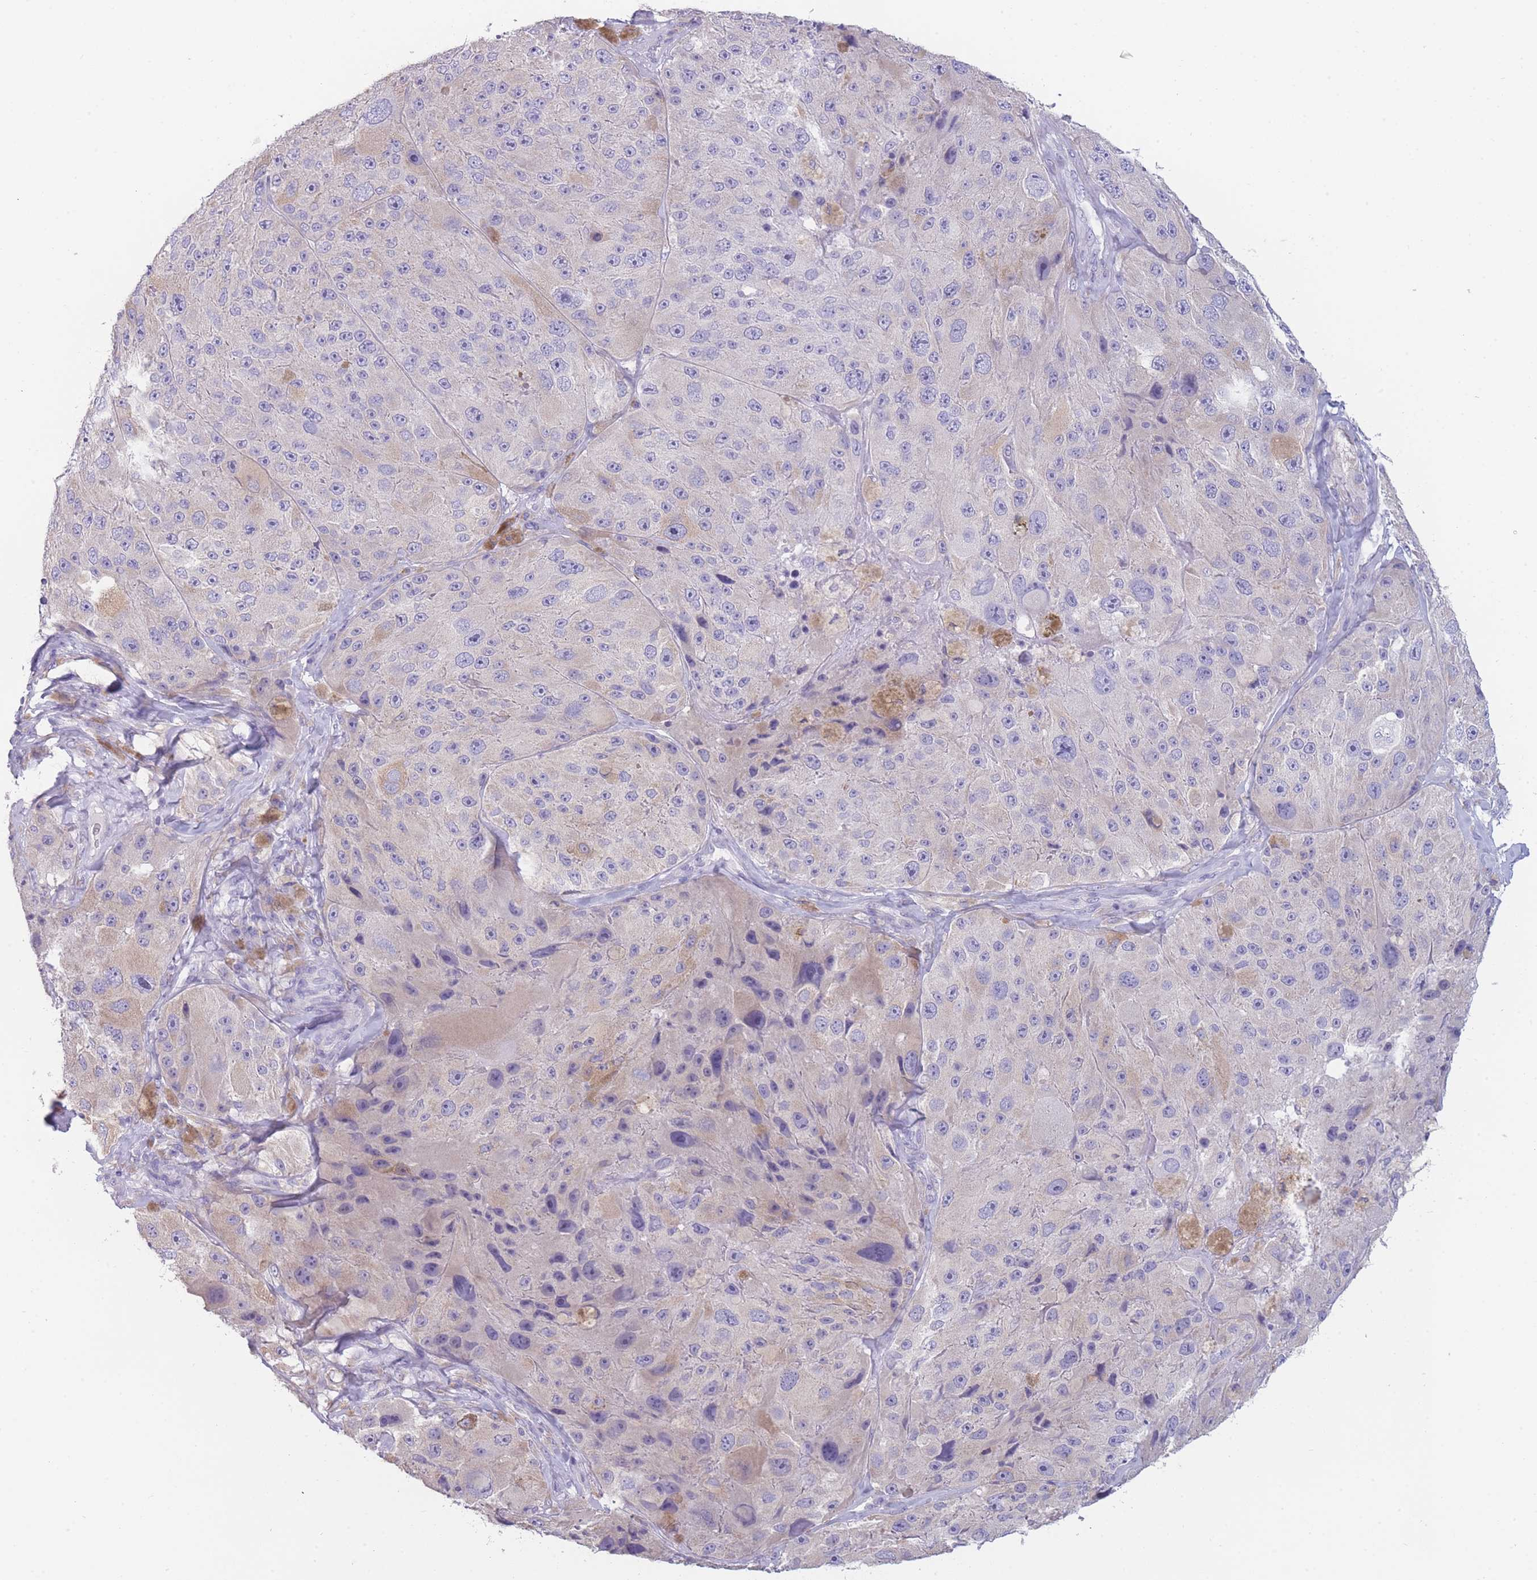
{"staining": {"intensity": "negative", "quantity": "none", "location": "none"}, "tissue": "melanoma", "cell_type": "Tumor cells", "image_type": "cancer", "snomed": [{"axis": "morphology", "description": "Malignant melanoma, Metastatic site"}, {"axis": "topography", "description": "Lymph node"}], "caption": "High power microscopy photomicrograph of an immunohistochemistry histopathology image of malignant melanoma (metastatic site), revealing no significant positivity in tumor cells. Nuclei are stained in blue.", "gene": "ZNF627", "patient": {"sex": "male", "age": 62}}